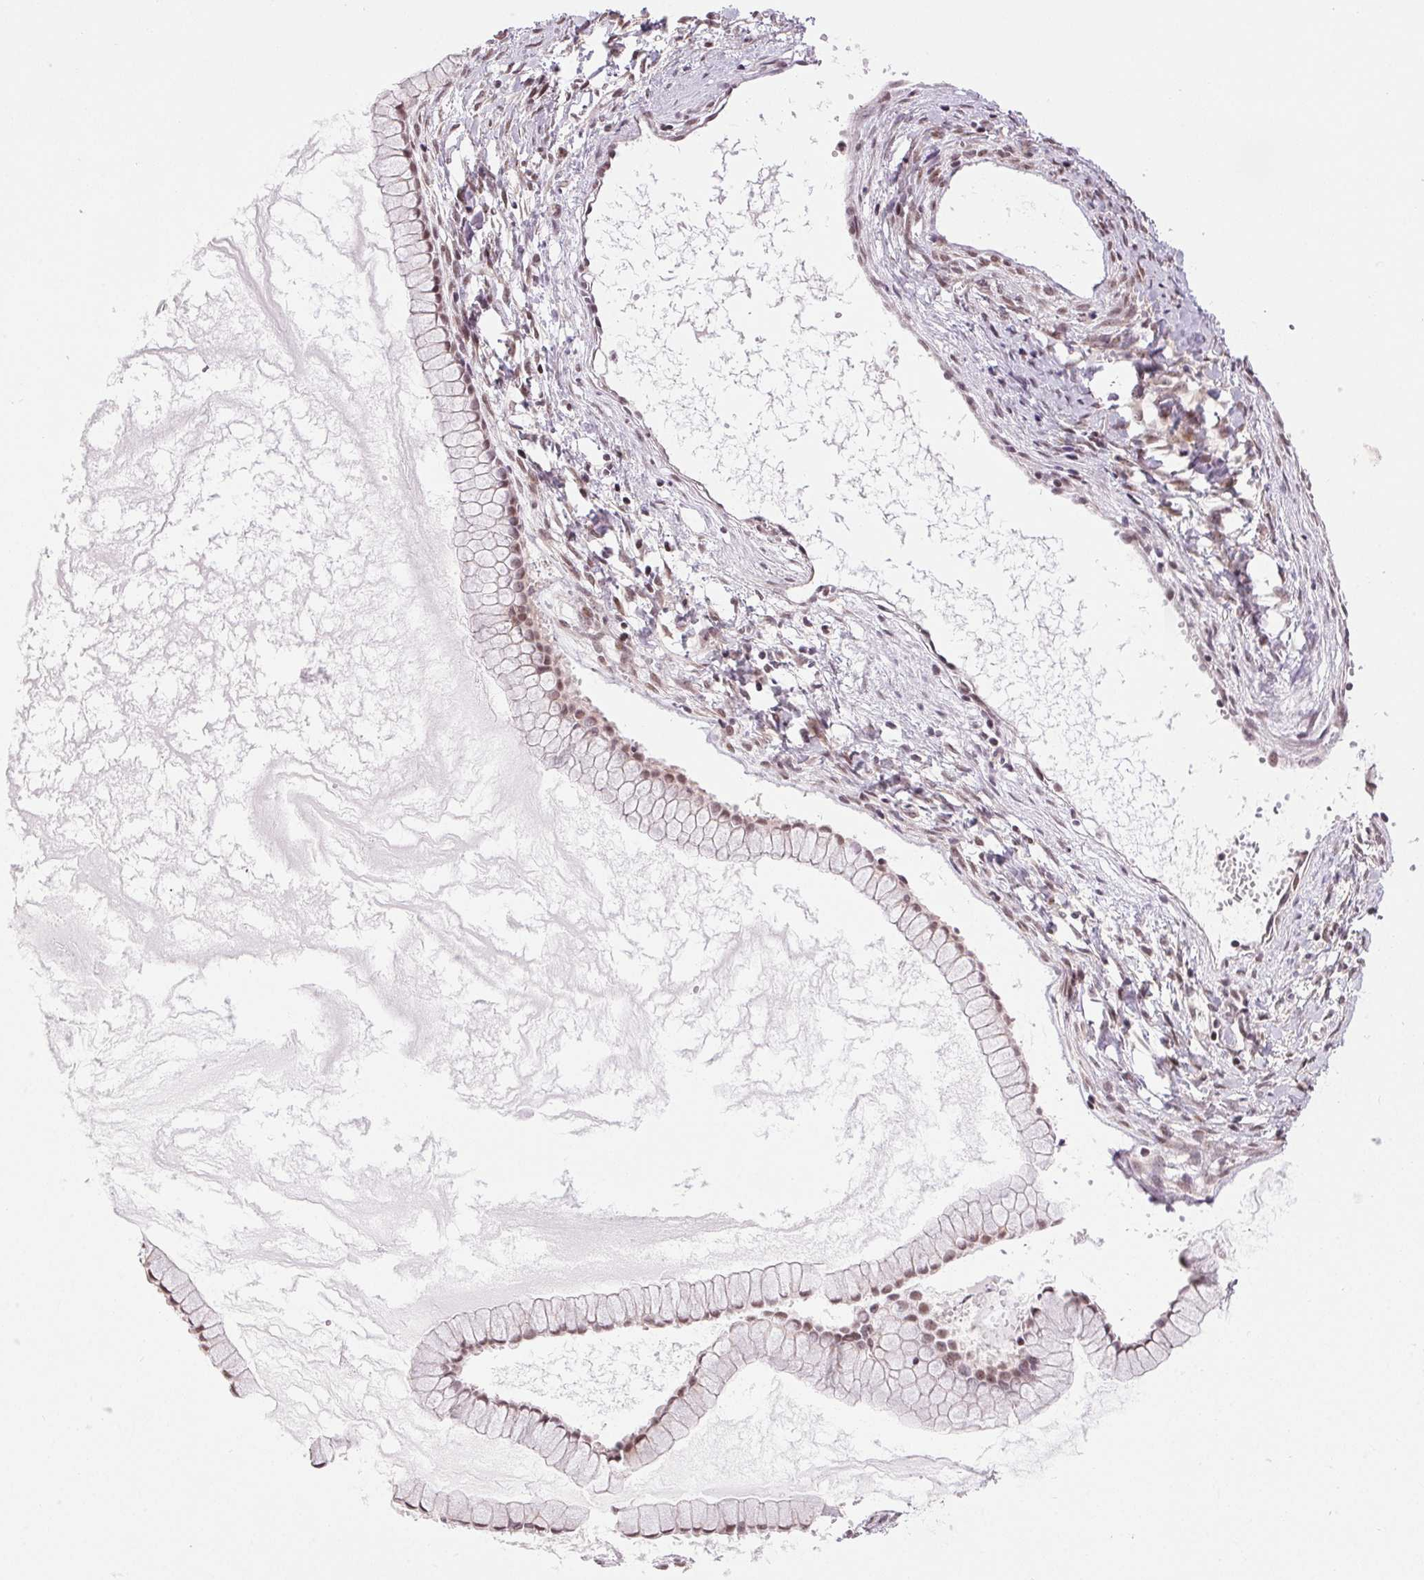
{"staining": {"intensity": "weak", "quantity": ">75%", "location": "nuclear"}, "tissue": "ovarian cancer", "cell_type": "Tumor cells", "image_type": "cancer", "snomed": [{"axis": "morphology", "description": "Cystadenocarcinoma, mucinous, NOS"}, {"axis": "topography", "description": "Ovary"}], "caption": "Immunohistochemistry (IHC) (DAB (3,3'-diaminobenzidine)) staining of human ovarian mucinous cystadenocarcinoma exhibits weak nuclear protein staining in about >75% of tumor cells.", "gene": "GRHL3", "patient": {"sex": "female", "age": 41}}